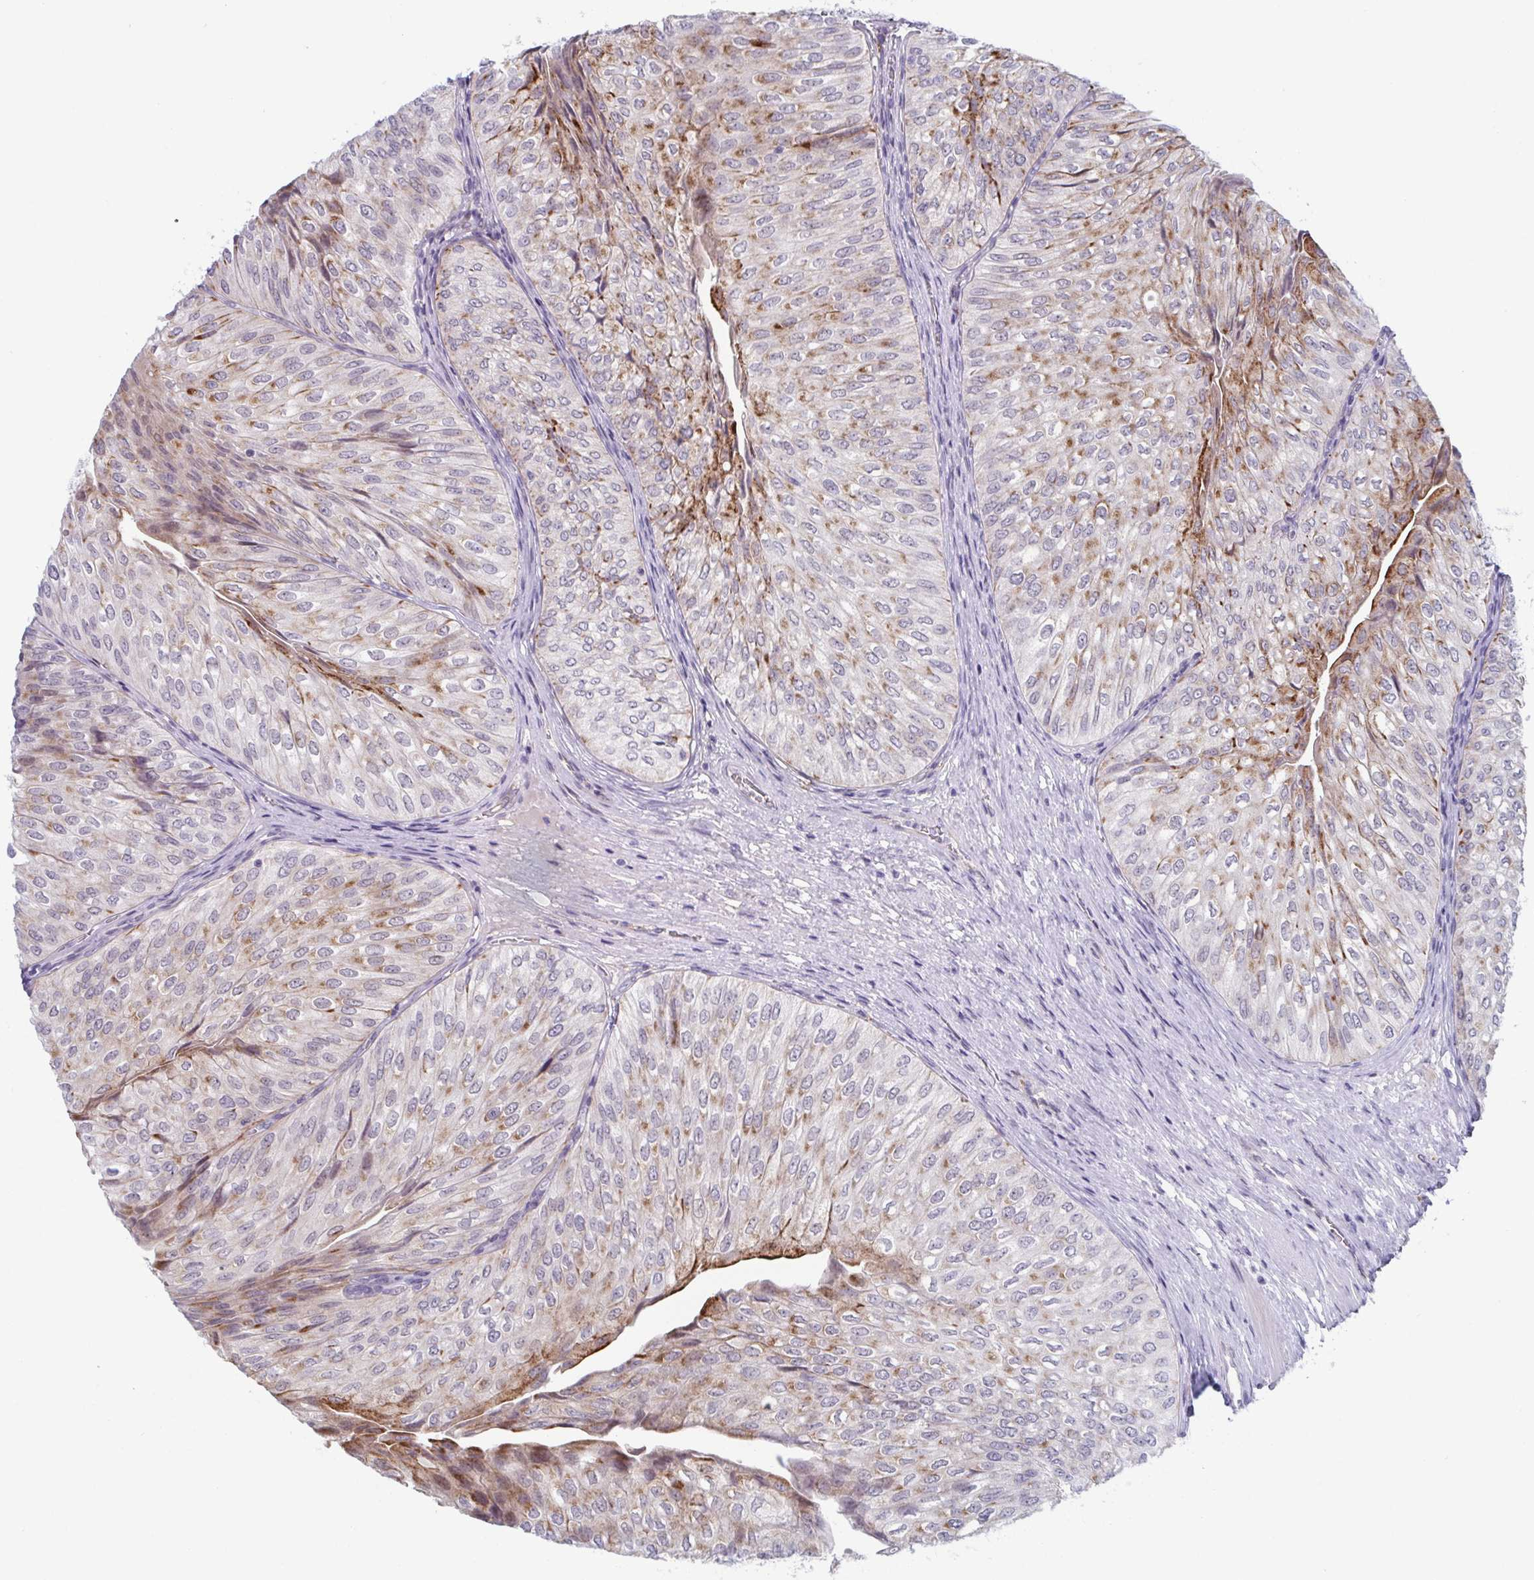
{"staining": {"intensity": "moderate", "quantity": "25%-75%", "location": "cytoplasmic/membranous"}, "tissue": "urothelial cancer", "cell_type": "Tumor cells", "image_type": "cancer", "snomed": [{"axis": "morphology", "description": "Urothelial carcinoma, NOS"}, {"axis": "topography", "description": "Urinary bladder"}], "caption": "A photomicrograph of human transitional cell carcinoma stained for a protein shows moderate cytoplasmic/membranous brown staining in tumor cells. (DAB IHC, brown staining for protein, blue staining for nuclei).", "gene": "ZFP64", "patient": {"sex": "male", "age": 62}}